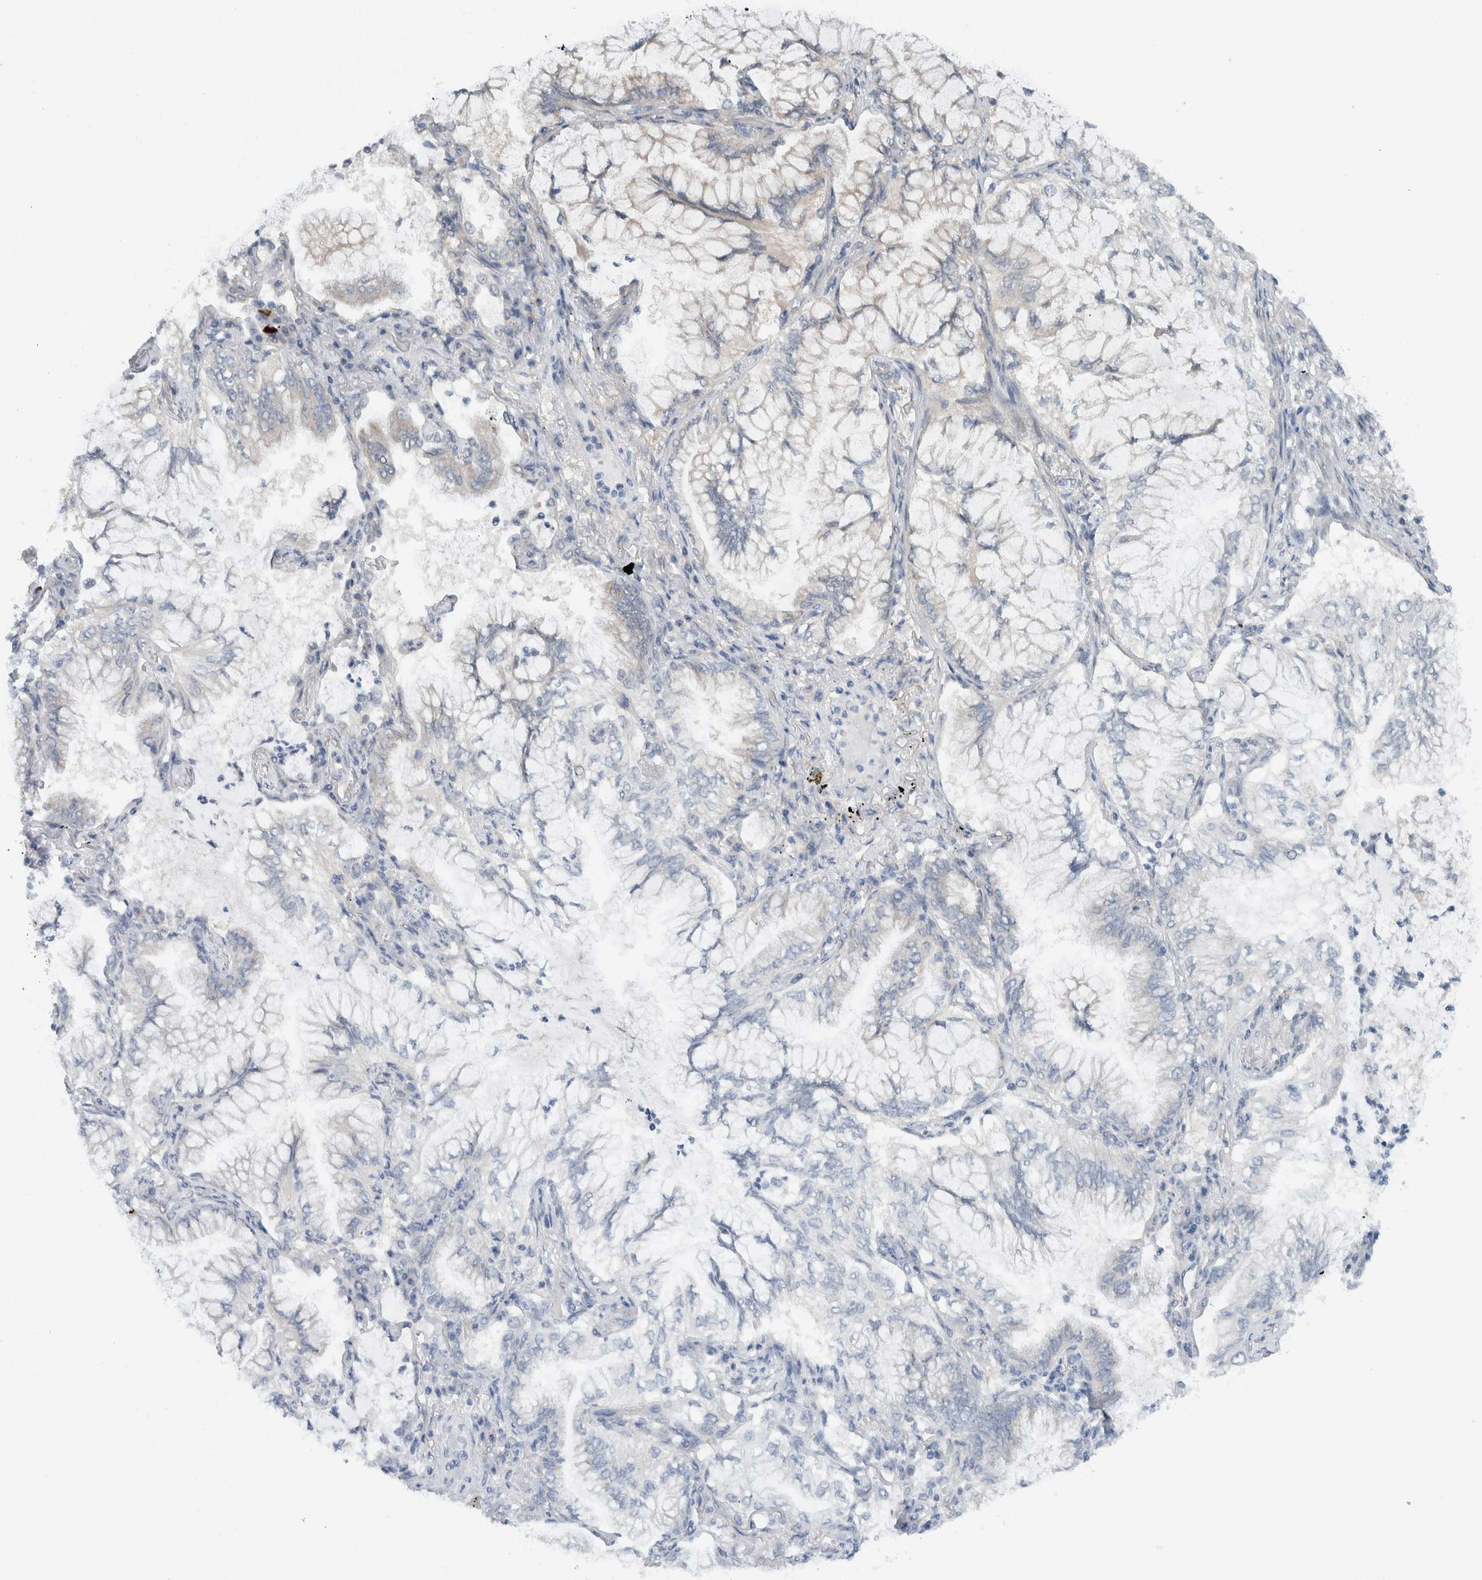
{"staining": {"intensity": "negative", "quantity": "none", "location": "none"}, "tissue": "lung cancer", "cell_type": "Tumor cells", "image_type": "cancer", "snomed": [{"axis": "morphology", "description": "Adenocarcinoma, NOS"}, {"axis": "topography", "description": "Lung"}], "caption": "Immunohistochemistry (IHC) image of neoplastic tissue: human lung adenocarcinoma stained with DAB displays no significant protein staining in tumor cells.", "gene": "RERE", "patient": {"sex": "female", "age": 70}}